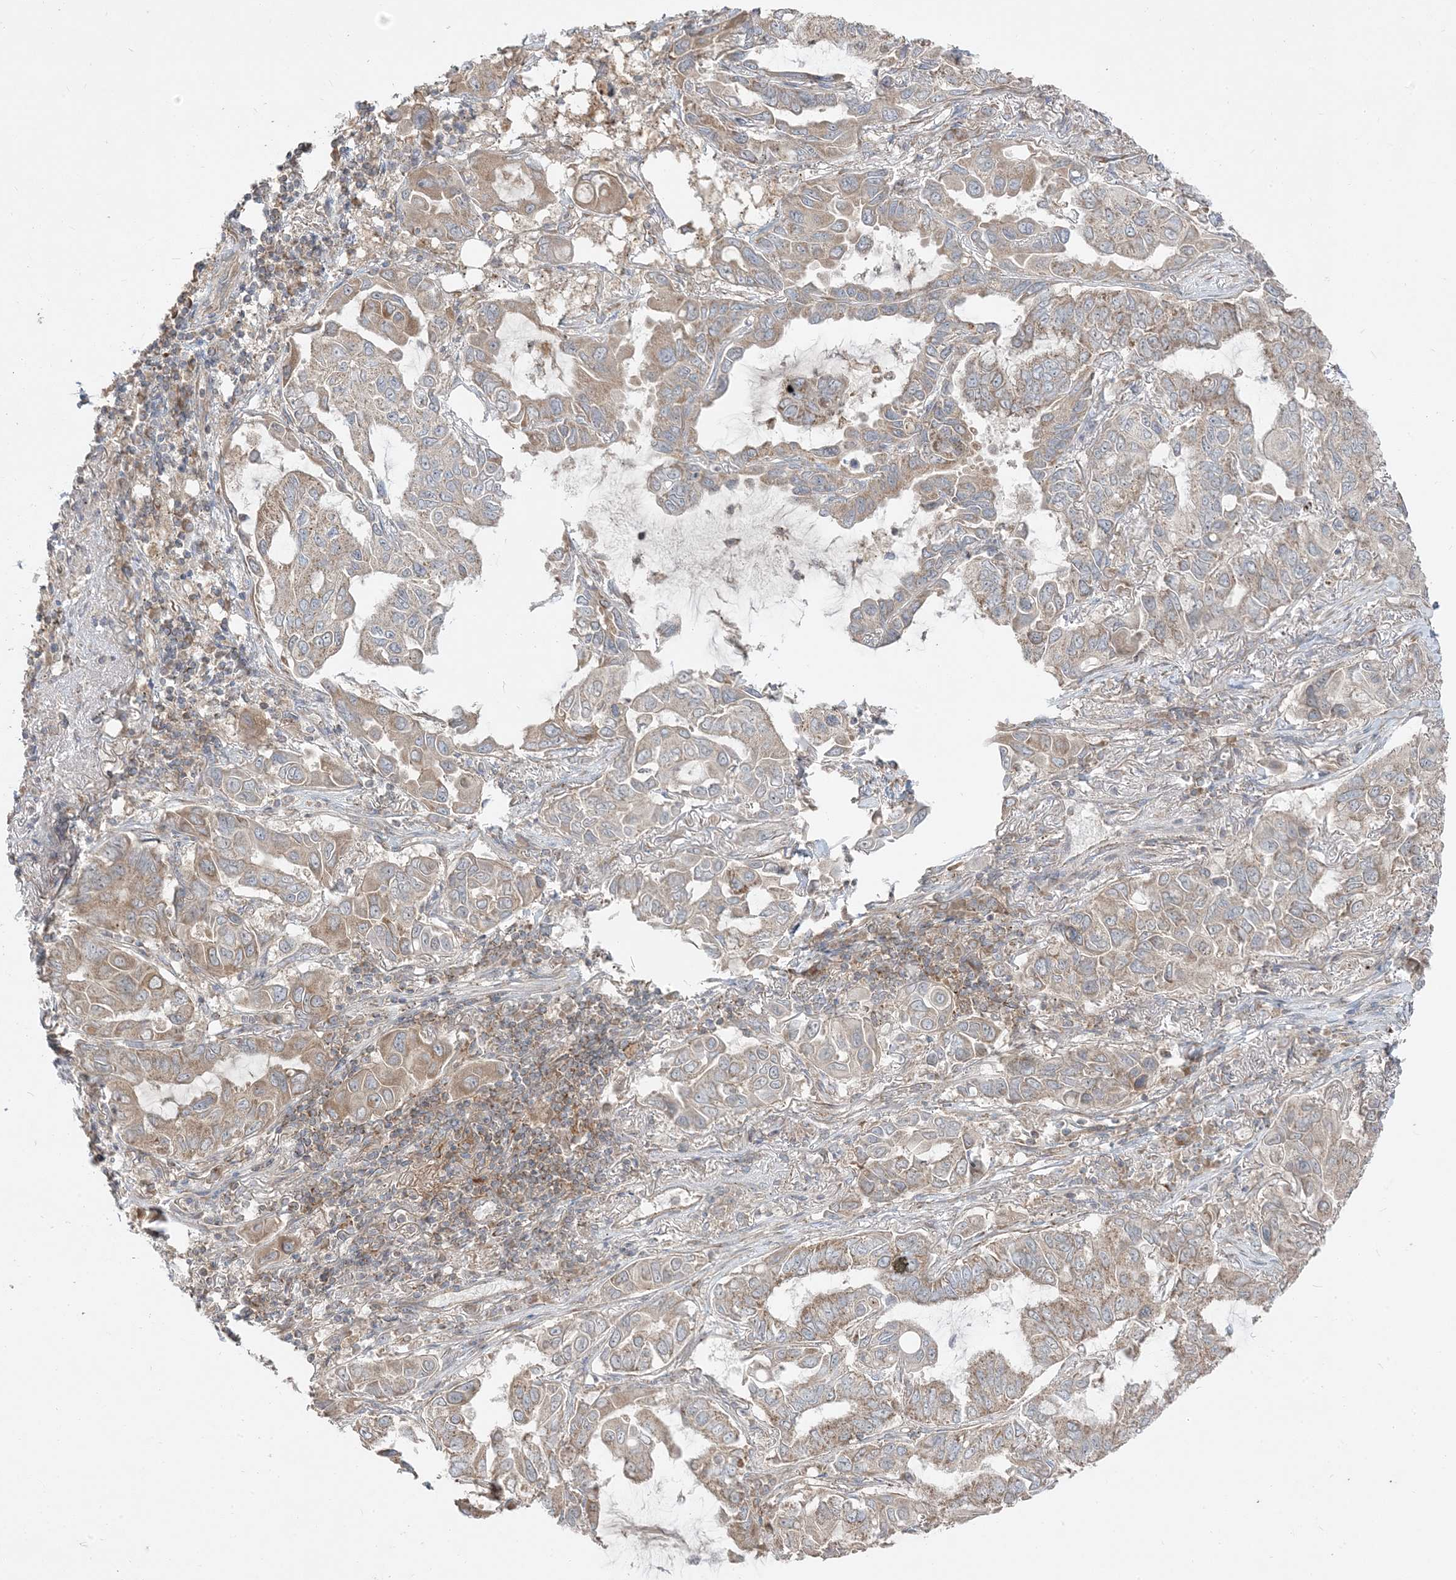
{"staining": {"intensity": "moderate", "quantity": ">75%", "location": "cytoplasmic/membranous"}, "tissue": "lung cancer", "cell_type": "Tumor cells", "image_type": "cancer", "snomed": [{"axis": "morphology", "description": "Adenocarcinoma, NOS"}, {"axis": "topography", "description": "Lung"}], "caption": "Human lung cancer (adenocarcinoma) stained with a brown dye displays moderate cytoplasmic/membranous positive expression in about >75% of tumor cells.", "gene": "AARS2", "patient": {"sex": "male", "age": 64}}